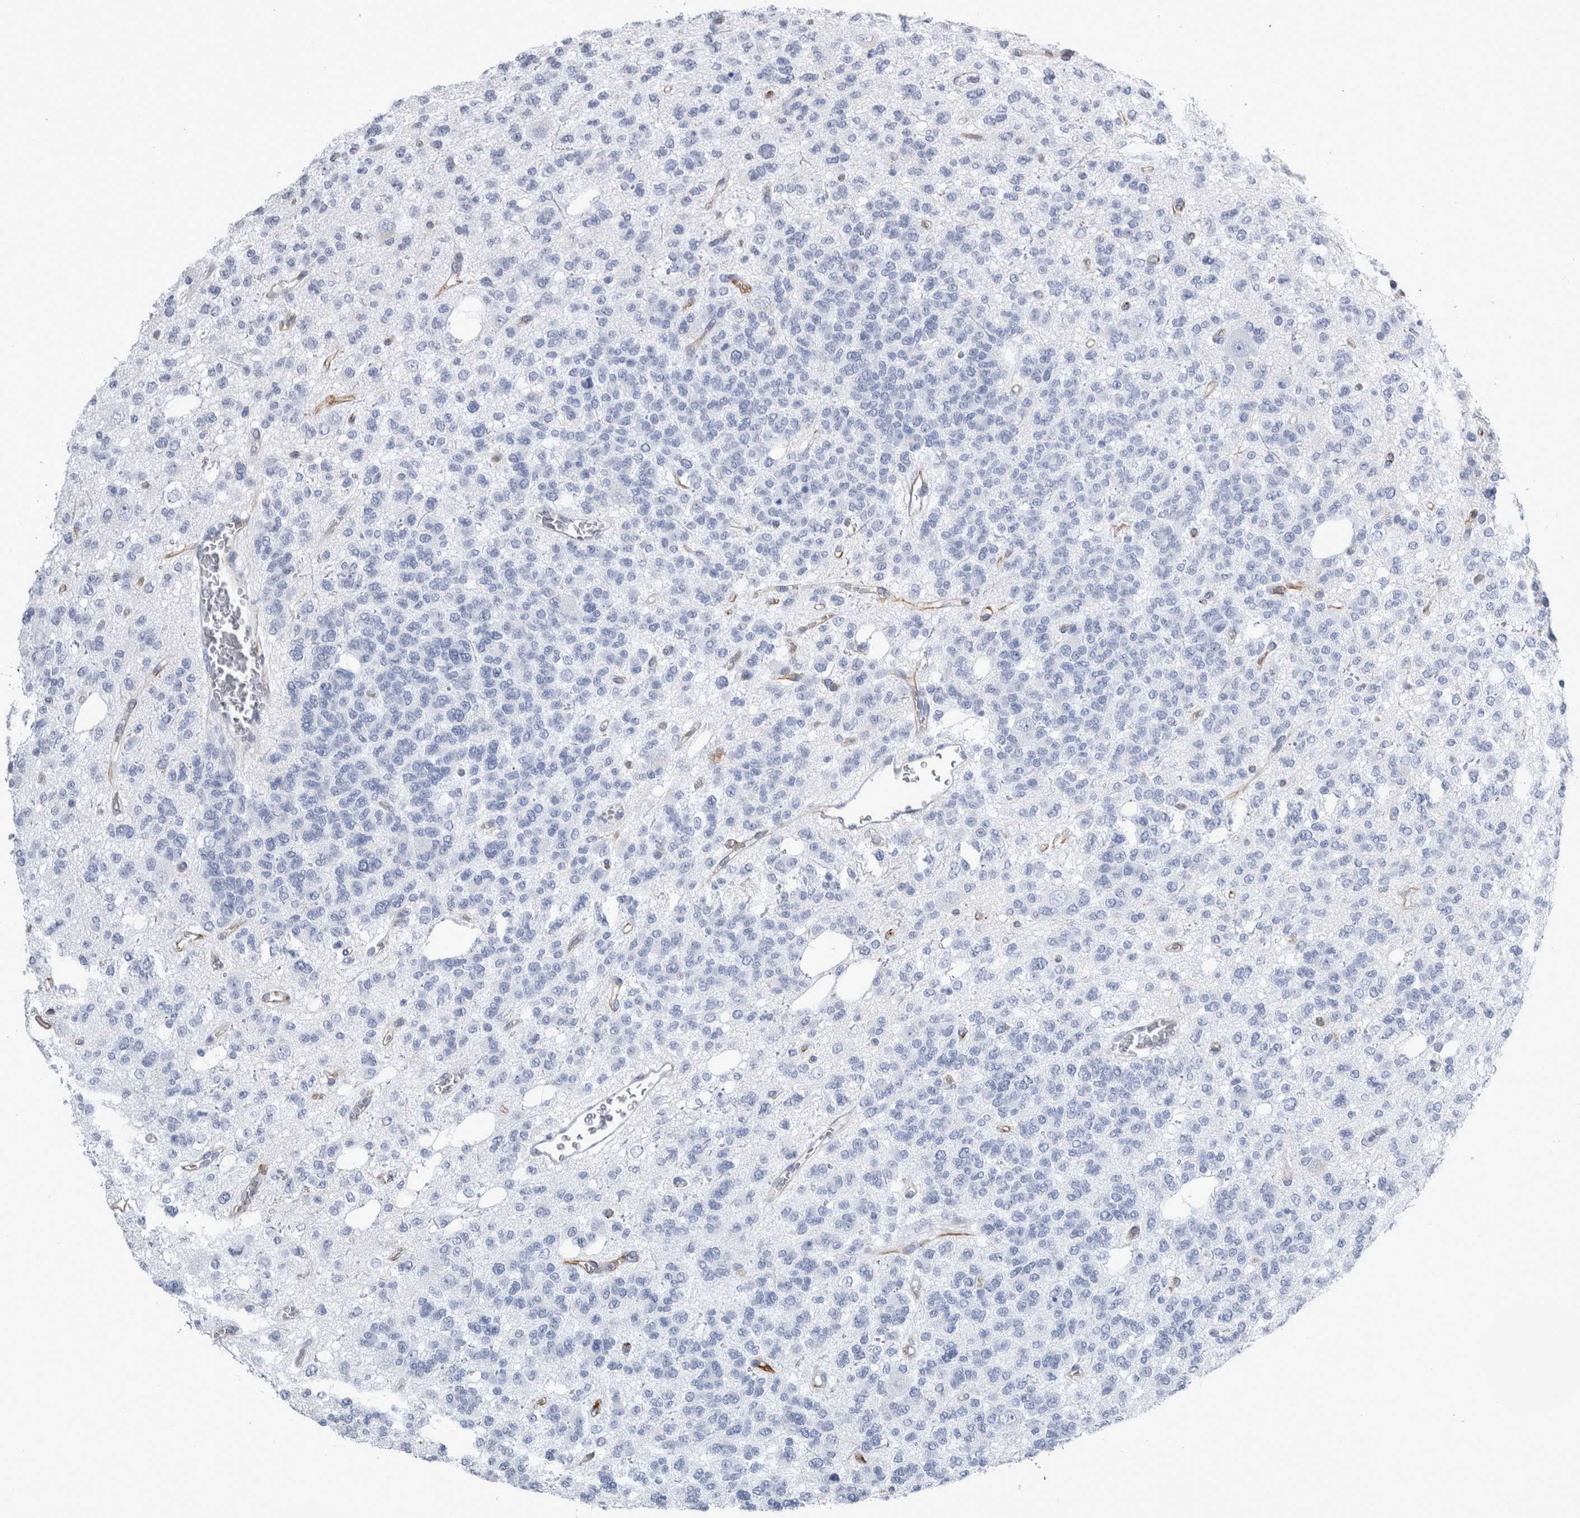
{"staining": {"intensity": "negative", "quantity": "none", "location": "none"}, "tissue": "glioma", "cell_type": "Tumor cells", "image_type": "cancer", "snomed": [{"axis": "morphology", "description": "Glioma, malignant, Low grade"}, {"axis": "topography", "description": "Brain"}], "caption": "High magnification brightfield microscopy of glioma stained with DAB (3,3'-diaminobenzidine) (brown) and counterstained with hematoxylin (blue): tumor cells show no significant positivity.", "gene": "VWDE", "patient": {"sex": "male", "age": 38}}